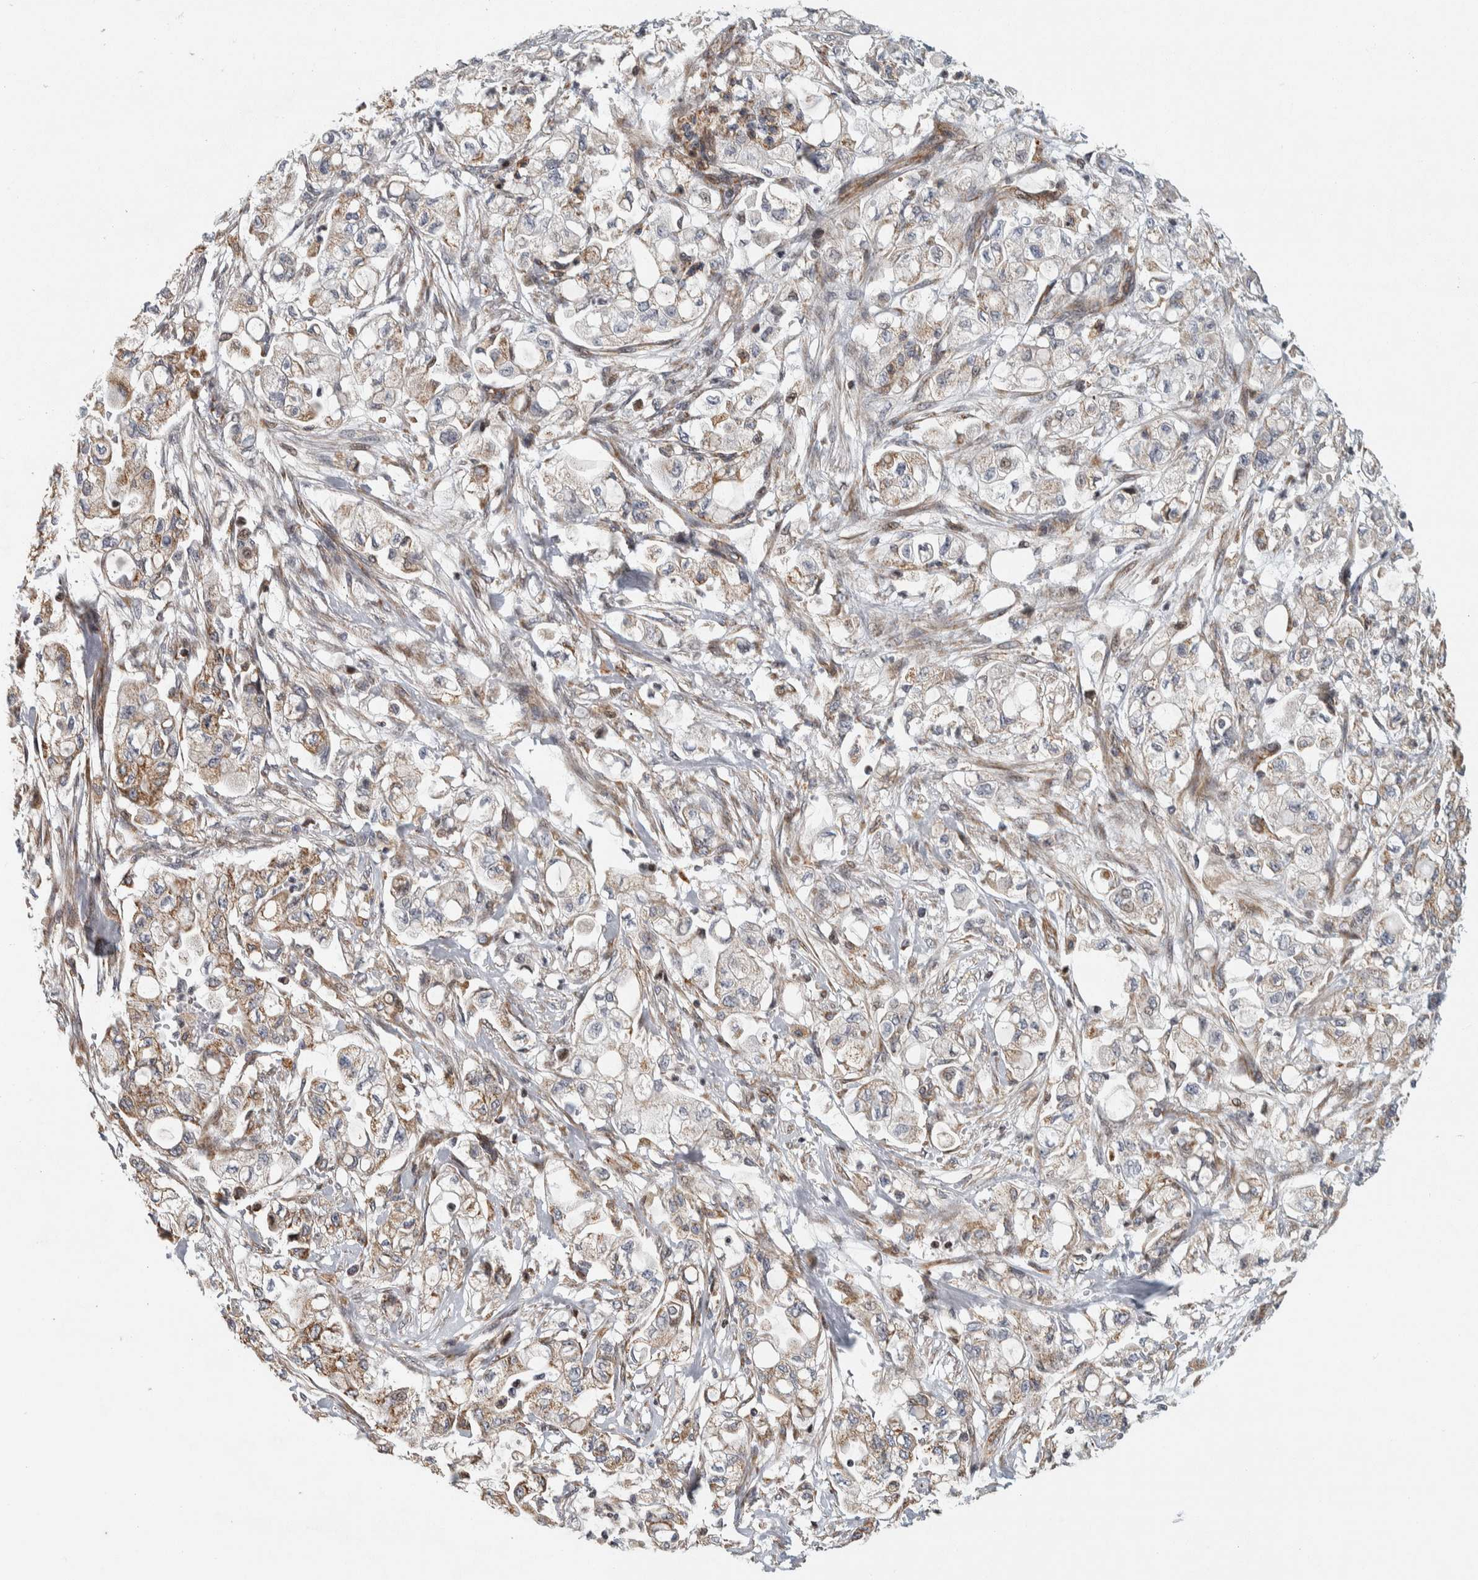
{"staining": {"intensity": "weak", "quantity": ">75%", "location": "cytoplasmic/membranous"}, "tissue": "pancreatic cancer", "cell_type": "Tumor cells", "image_type": "cancer", "snomed": [{"axis": "morphology", "description": "Adenocarcinoma, NOS"}, {"axis": "topography", "description": "Pancreas"}], "caption": "Adenocarcinoma (pancreatic) stained for a protein (brown) demonstrates weak cytoplasmic/membranous positive expression in approximately >75% of tumor cells.", "gene": "AFP", "patient": {"sex": "male", "age": 79}}